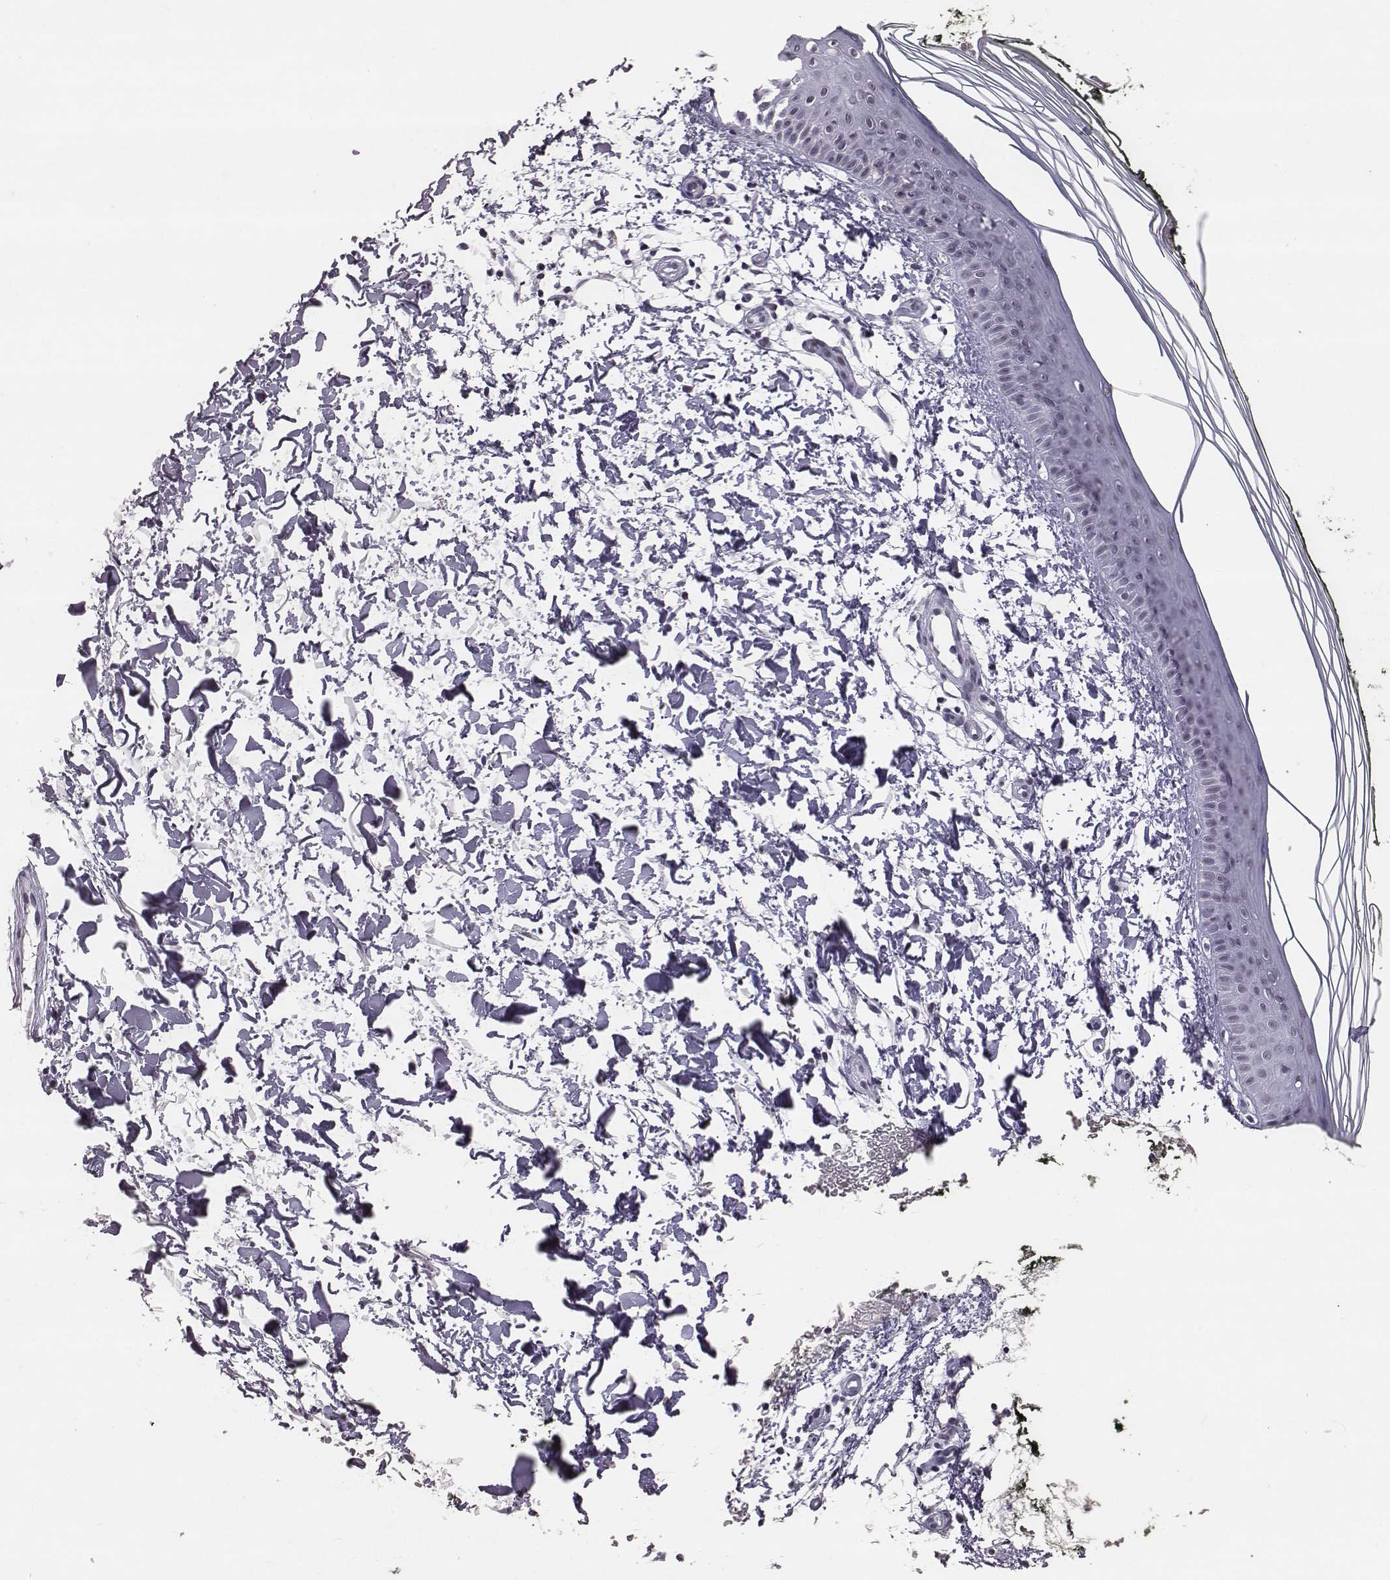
{"staining": {"intensity": "negative", "quantity": "none", "location": "none"}, "tissue": "skin", "cell_type": "Fibroblasts", "image_type": "normal", "snomed": [{"axis": "morphology", "description": "Normal tissue, NOS"}, {"axis": "topography", "description": "Skin"}], "caption": "Histopathology image shows no significant protein positivity in fibroblasts of unremarkable skin. (Stains: DAB IHC with hematoxylin counter stain, Microscopy: brightfield microscopy at high magnification).", "gene": "ACOD1", "patient": {"sex": "female", "age": 62}}